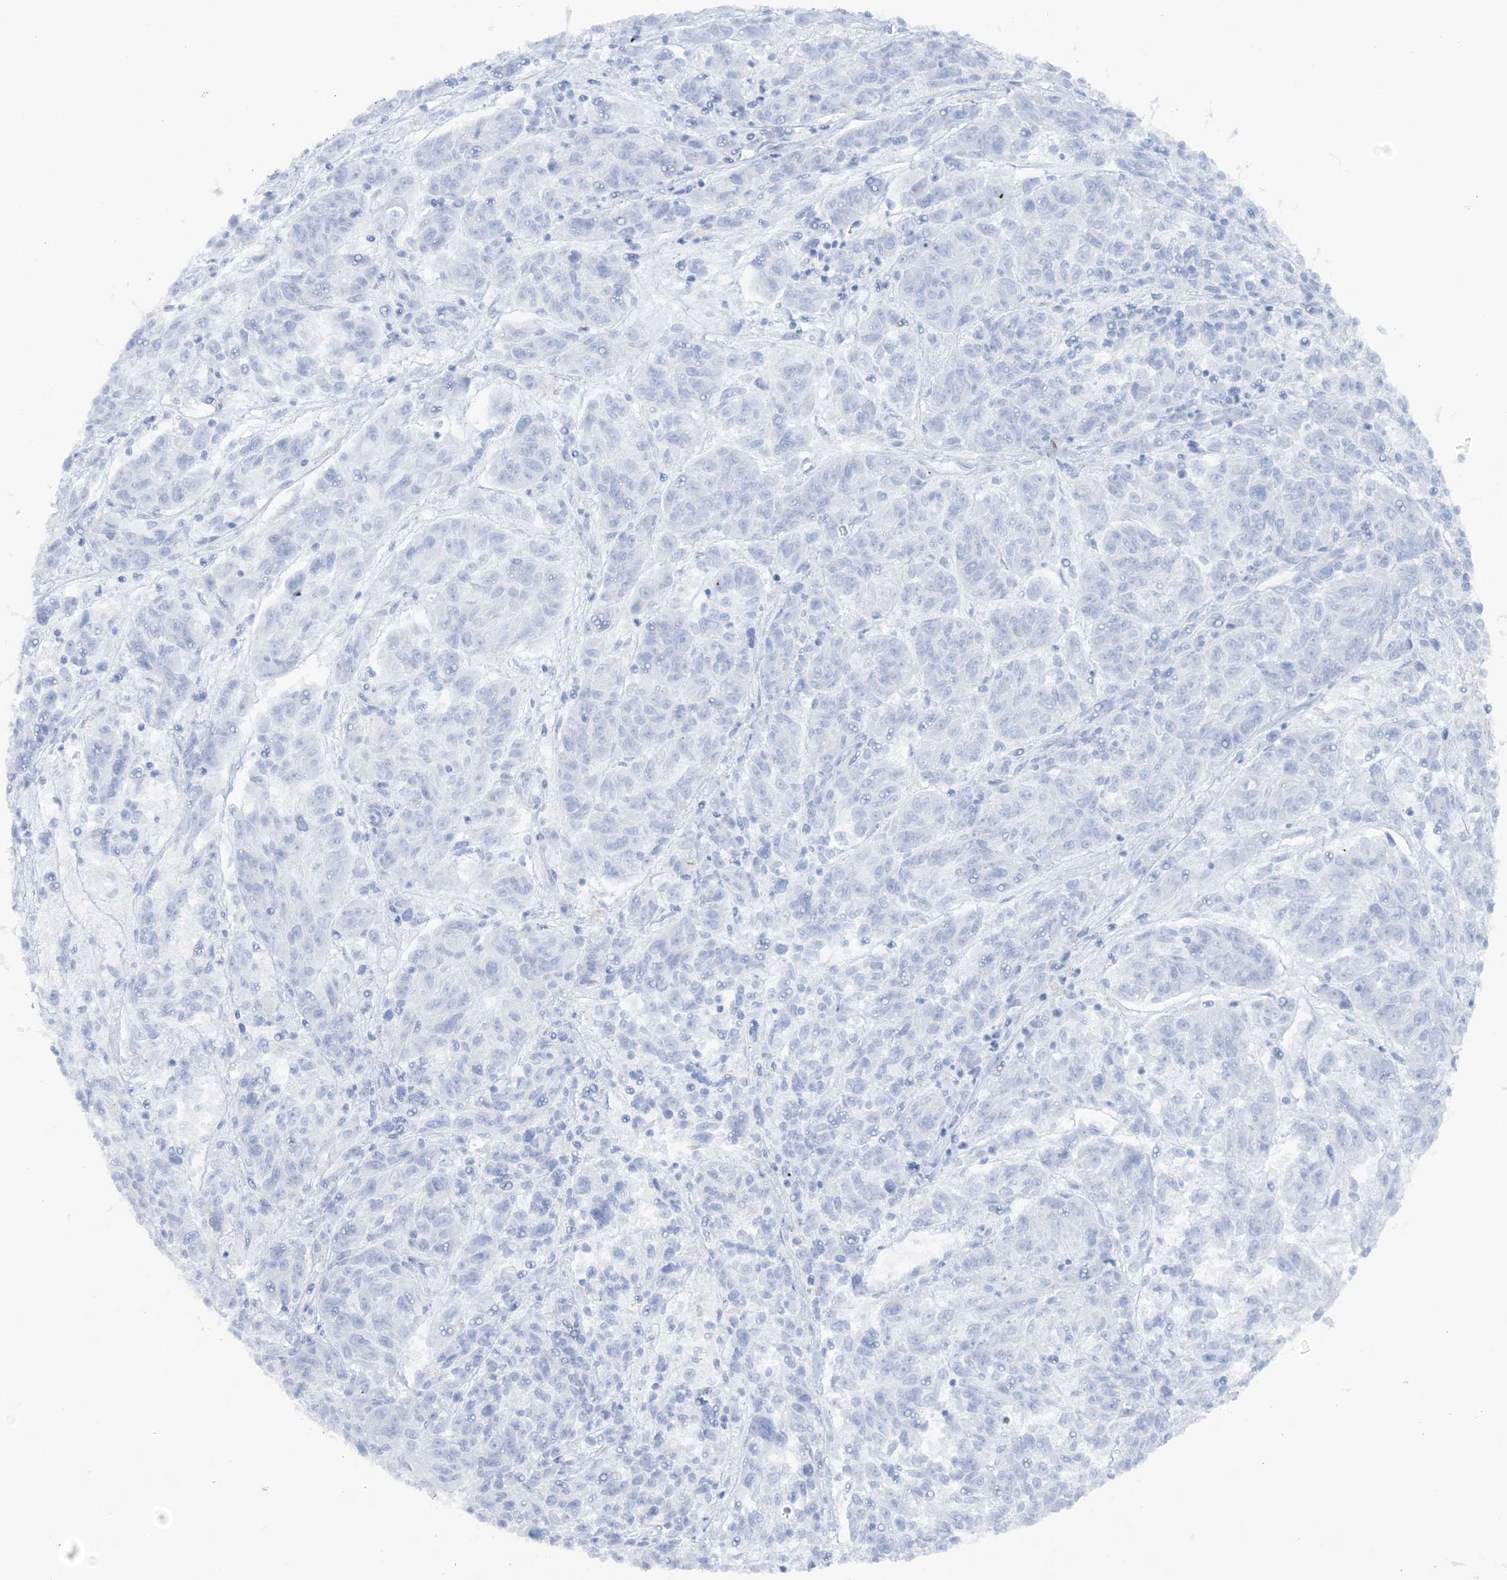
{"staining": {"intensity": "negative", "quantity": "none", "location": "none"}, "tissue": "melanoma", "cell_type": "Tumor cells", "image_type": "cancer", "snomed": [{"axis": "morphology", "description": "Malignant melanoma, NOS"}, {"axis": "topography", "description": "Skin"}], "caption": "DAB (3,3'-diaminobenzidine) immunohistochemical staining of human malignant melanoma reveals no significant staining in tumor cells. The staining was performed using DAB to visualize the protein expression in brown, while the nuclei were stained in blue with hematoxylin (Magnification: 20x).", "gene": "ATP11A", "patient": {"sex": "male", "age": 53}}